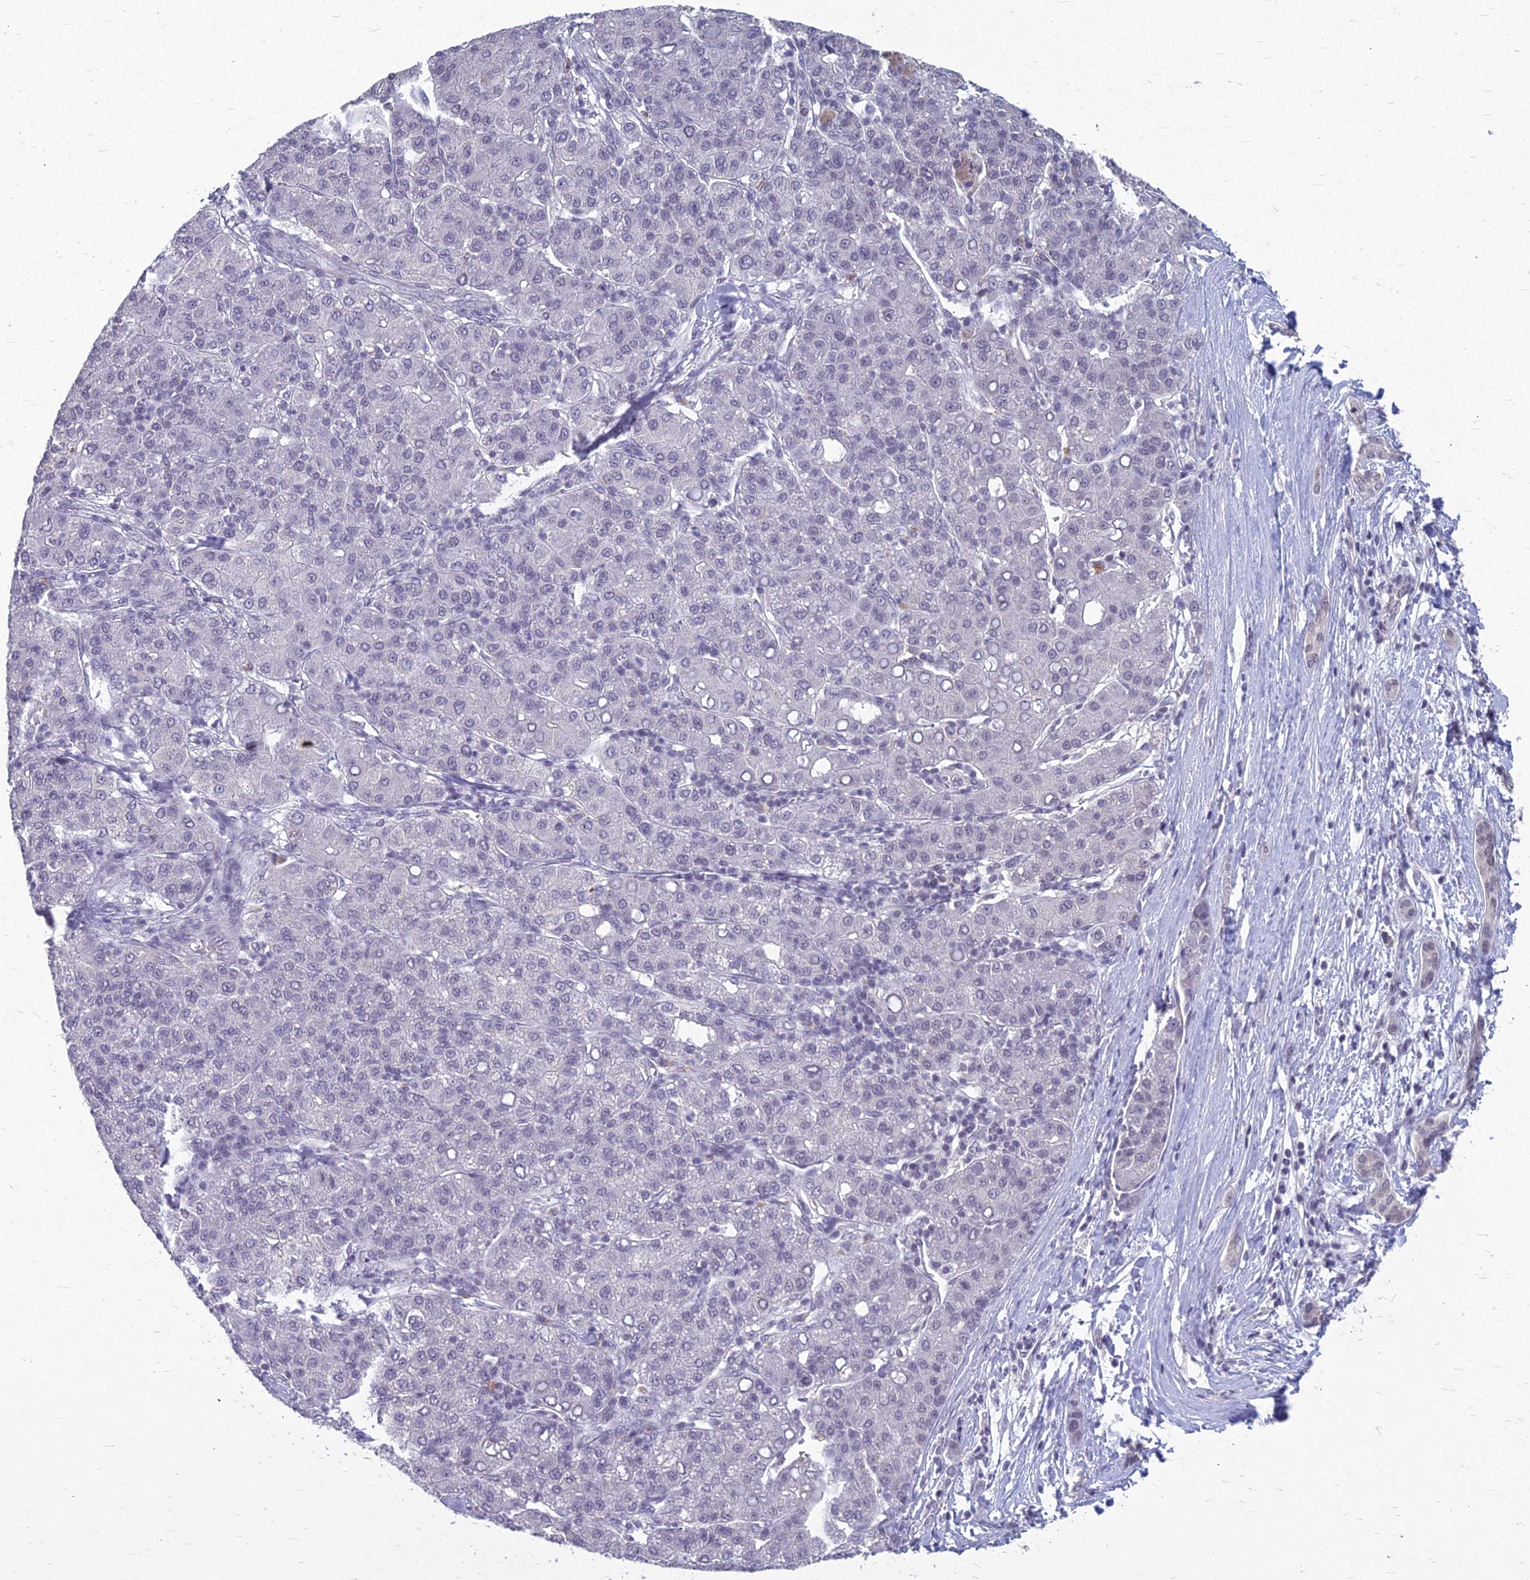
{"staining": {"intensity": "negative", "quantity": "none", "location": "none"}, "tissue": "liver cancer", "cell_type": "Tumor cells", "image_type": "cancer", "snomed": [{"axis": "morphology", "description": "Carcinoma, Hepatocellular, NOS"}, {"axis": "topography", "description": "Liver"}], "caption": "There is no significant staining in tumor cells of hepatocellular carcinoma (liver). Nuclei are stained in blue.", "gene": "KAT7", "patient": {"sex": "male", "age": 65}}